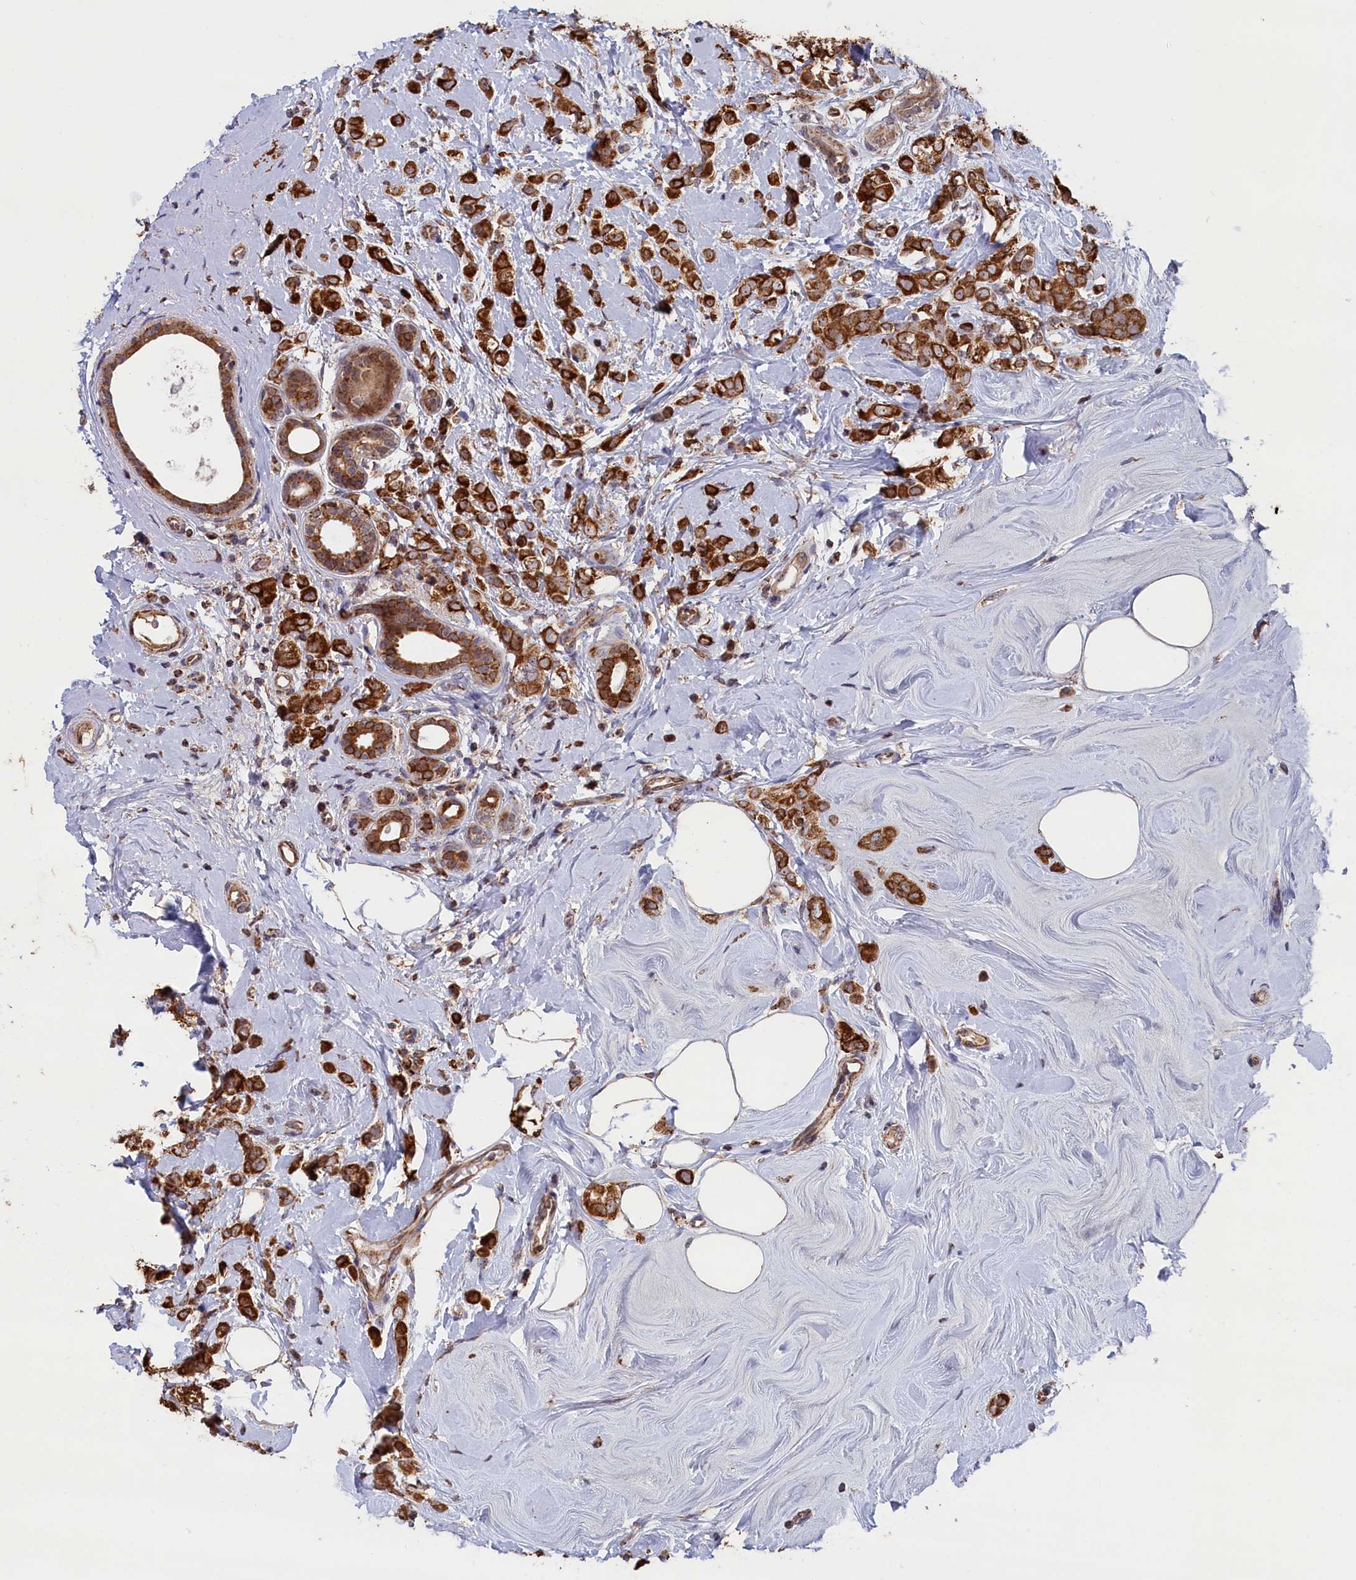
{"staining": {"intensity": "strong", "quantity": ">75%", "location": "cytoplasmic/membranous"}, "tissue": "breast cancer", "cell_type": "Tumor cells", "image_type": "cancer", "snomed": [{"axis": "morphology", "description": "Lobular carcinoma"}, {"axis": "topography", "description": "Breast"}], "caption": "Breast cancer stained with DAB immunohistochemistry exhibits high levels of strong cytoplasmic/membranous staining in about >75% of tumor cells.", "gene": "ZNF816", "patient": {"sex": "female", "age": 47}}